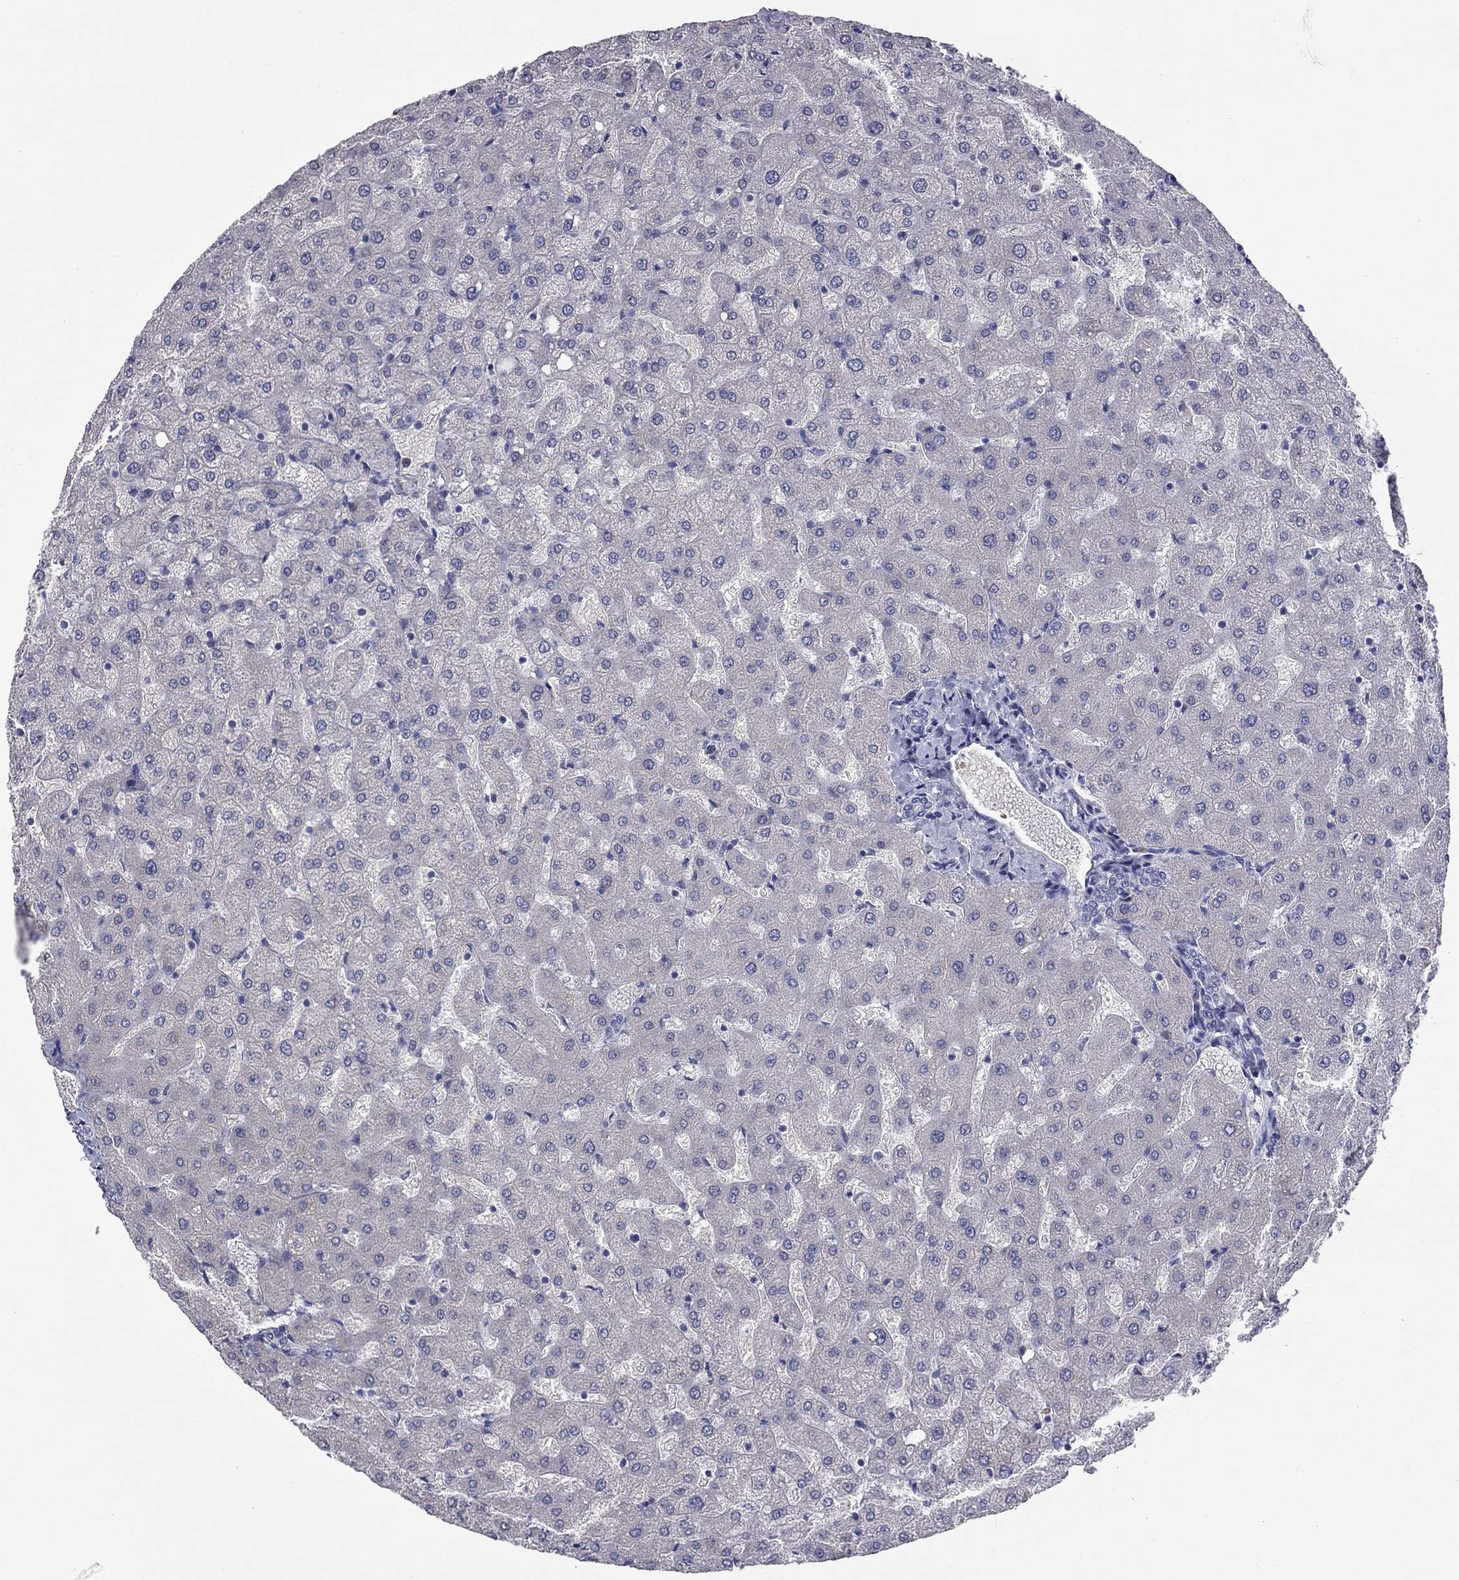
{"staining": {"intensity": "negative", "quantity": "none", "location": "none"}, "tissue": "liver", "cell_type": "Cholangiocytes", "image_type": "normal", "snomed": [{"axis": "morphology", "description": "Normal tissue, NOS"}, {"axis": "topography", "description": "Liver"}], "caption": "Immunohistochemistry (IHC) histopathology image of unremarkable liver stained for a protein (brown), which demonstrates no positivity in cholangiocytes.", "gene": "UNC119B", "patient": {"sex": "female", "age": 50}}